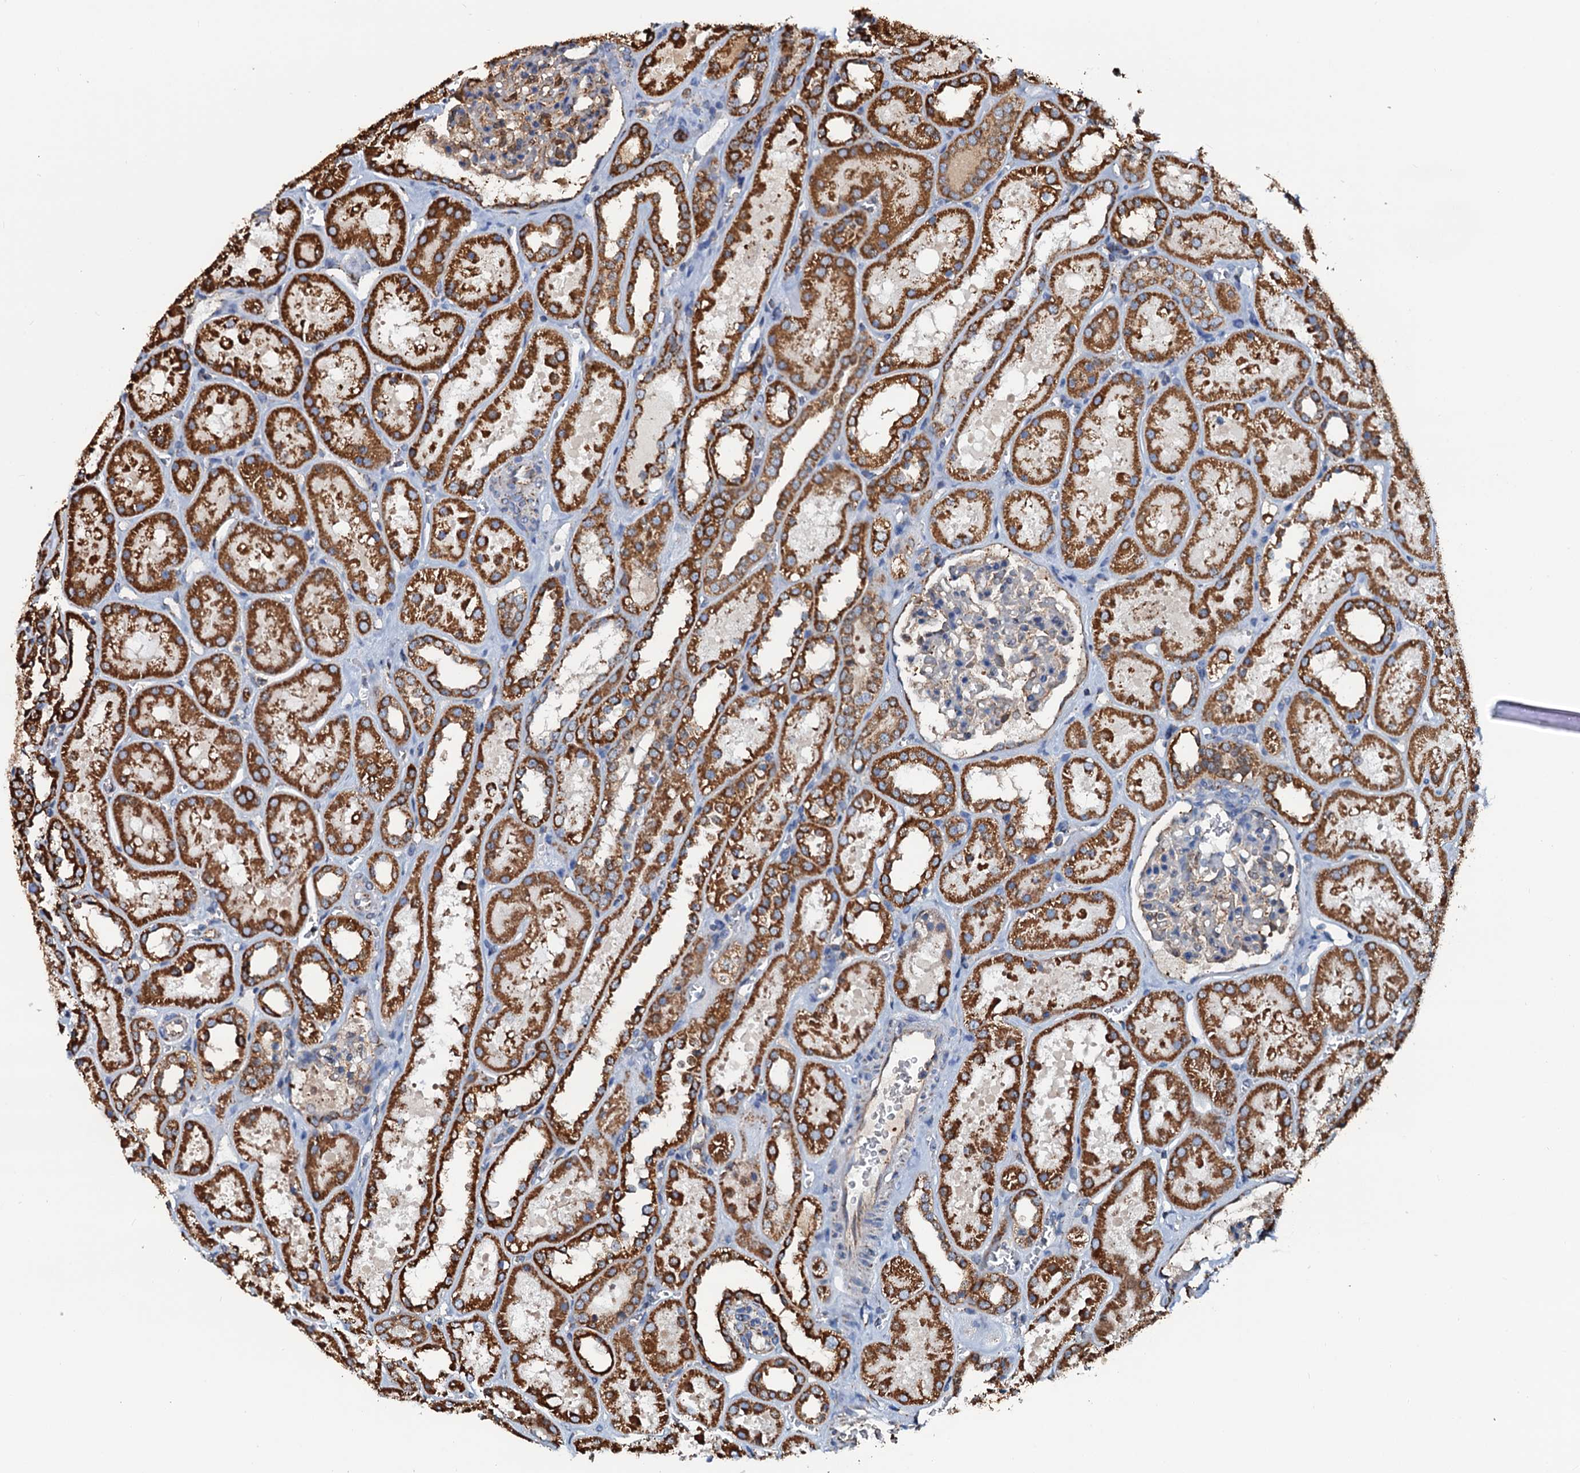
{"staining": {"intensity": "moderate", "quantity": "<25%", "location": "cytoplasmic/membranous"}, "tissue": "kidney", "cell_type": "Cells in glomeruli", "image_type": "normal", "snomed": [{"axis": "morphology", "description": "Normal tissue, NOS"}, {"axis": "topography", "description": "Kidney"}], "caption": "The micrograph reveals staining of normal kidney, revealing moderate cytoplasmic/membranous protein staining (brown color) within cells in glomeruli.", "gene": "AAGAB", "patient": {"sex": "female", "age": 41}}